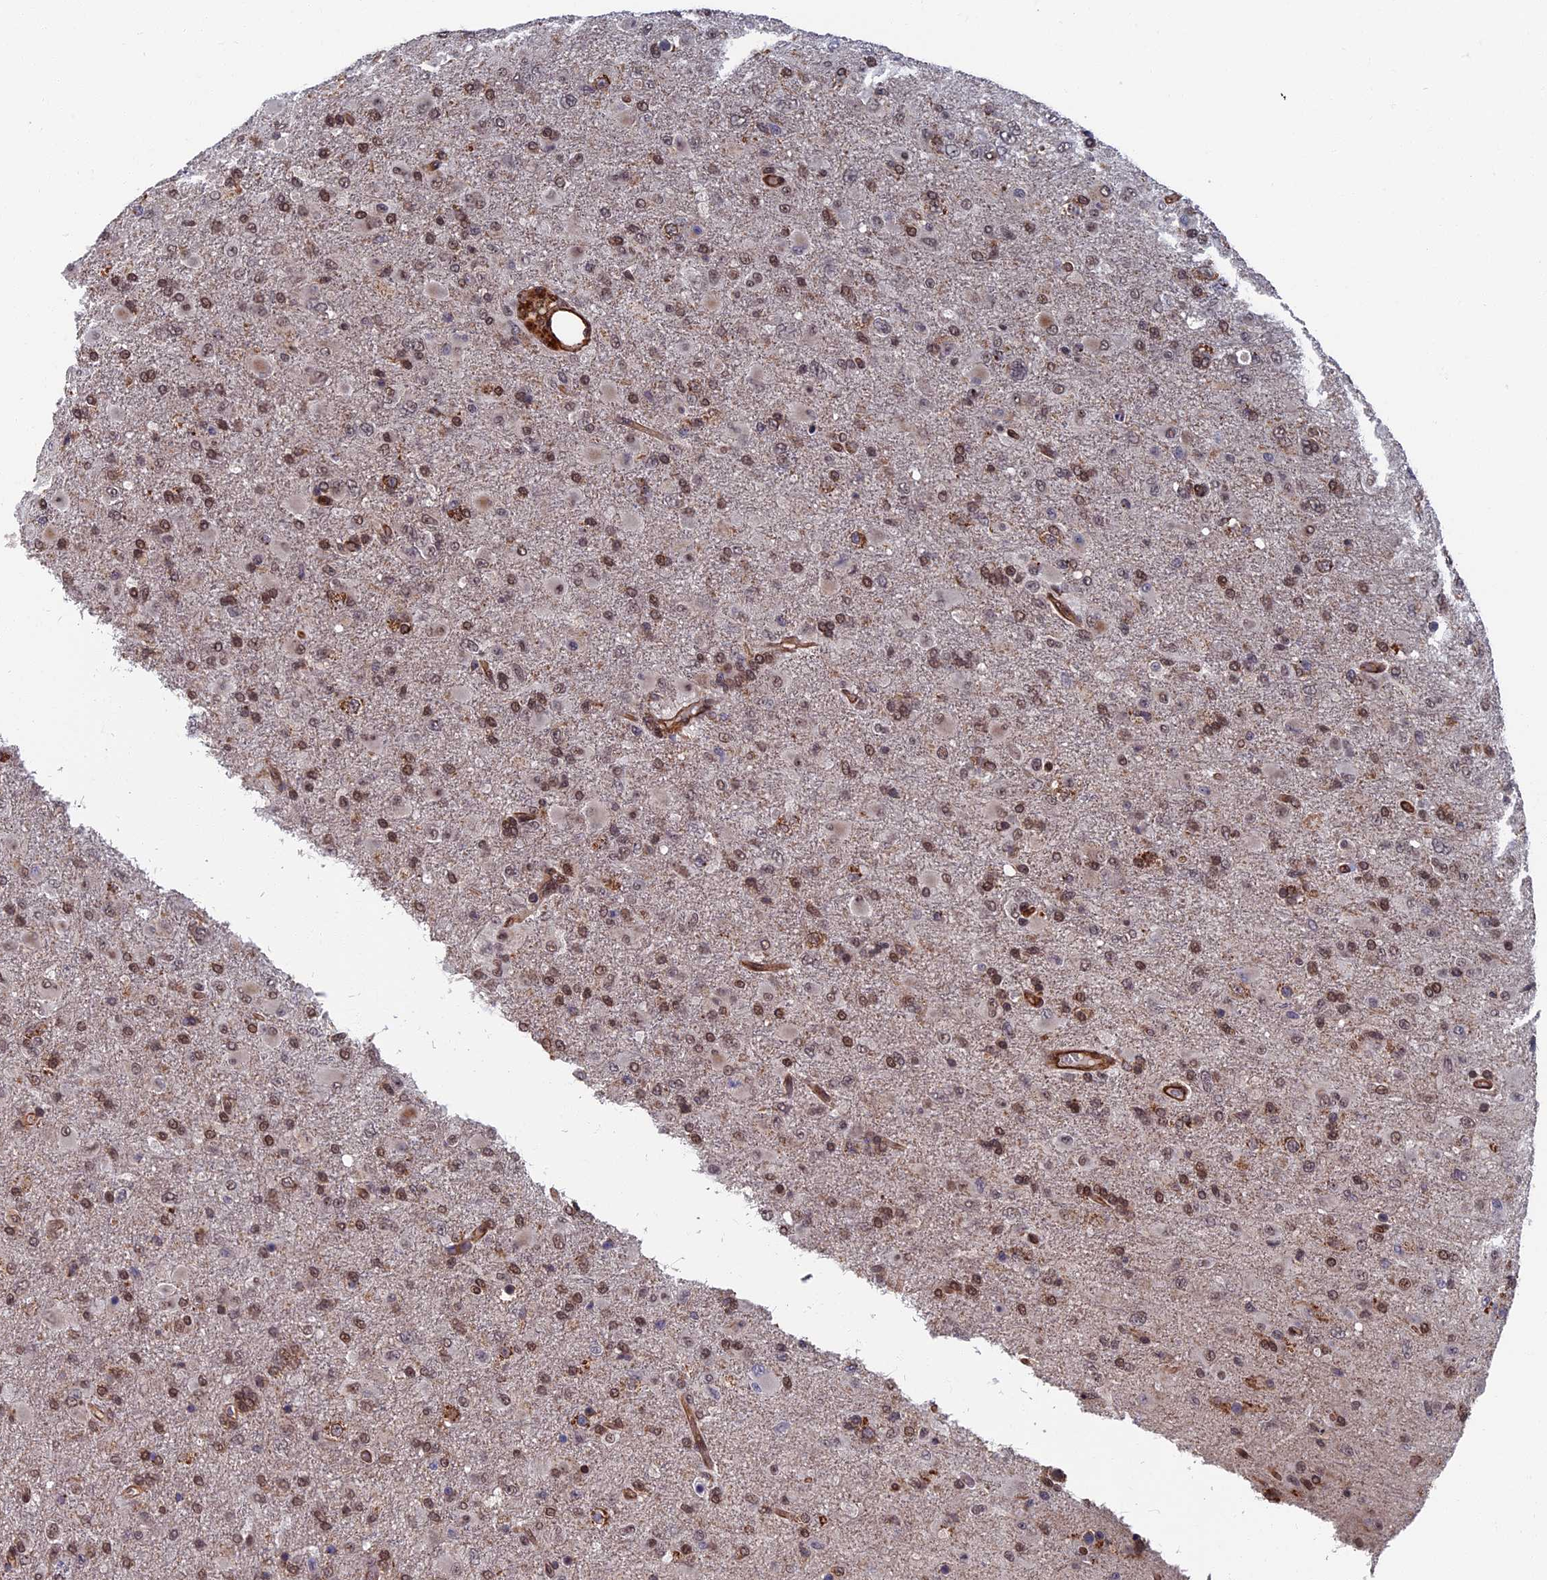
{"staining": {"intensity": "moderate", "quantity": ">75%", "location": "nuclear"}, "tissue": "glioma", "cell_type": "Tumor cells", "image_type": "cancer", "snomed": [{"axis": "morphology", "description": "Glioma, malignant, Low grade"}, {"axis": "topography", "description": "Brain"}], "caption": "IHC of malignant glioma (low-grade) reveals medium levels of moderate nuclear staining in approximately >75% of tumor cells.", "gene": "CTDP1", "patient": {"sex": "male", "age": 65}}